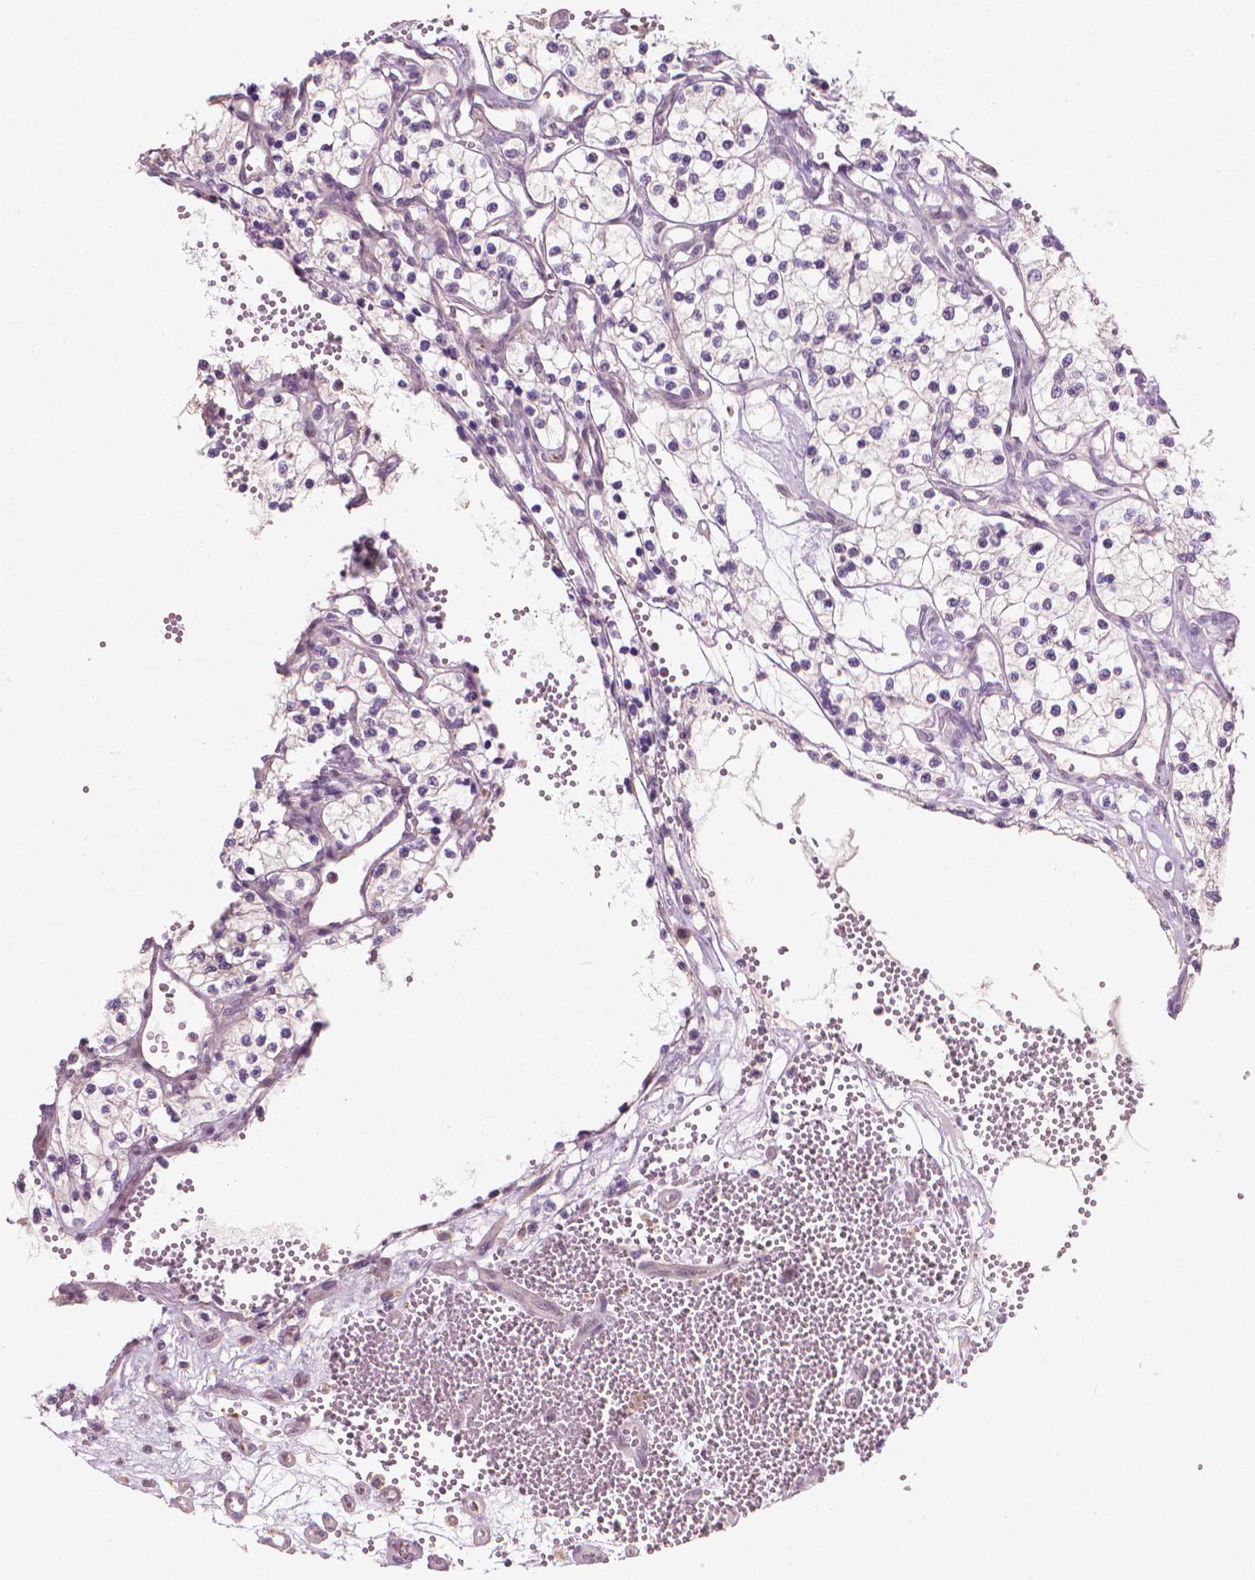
{"staining": {"intensity": "negative", "quantity": "none", "location": "none"}, "tissue": "renal cancer", "cell_type": "Tumor cells", "image_type": "cancer", "snomed": [{"axis": "morphology", "description": "Adenocarcinoma, NOS"}, {"axis": "topography", "description": "Kidney"}], "caption": "There is no significant positivity in tumor cells of renal adenocarcinoma. (DAB immunohistochemistry (IHC) visualized using brightfield microscopy, high magnification).", "gene": "SAXO2", "patient": {"sex": "female", "age": 69}}